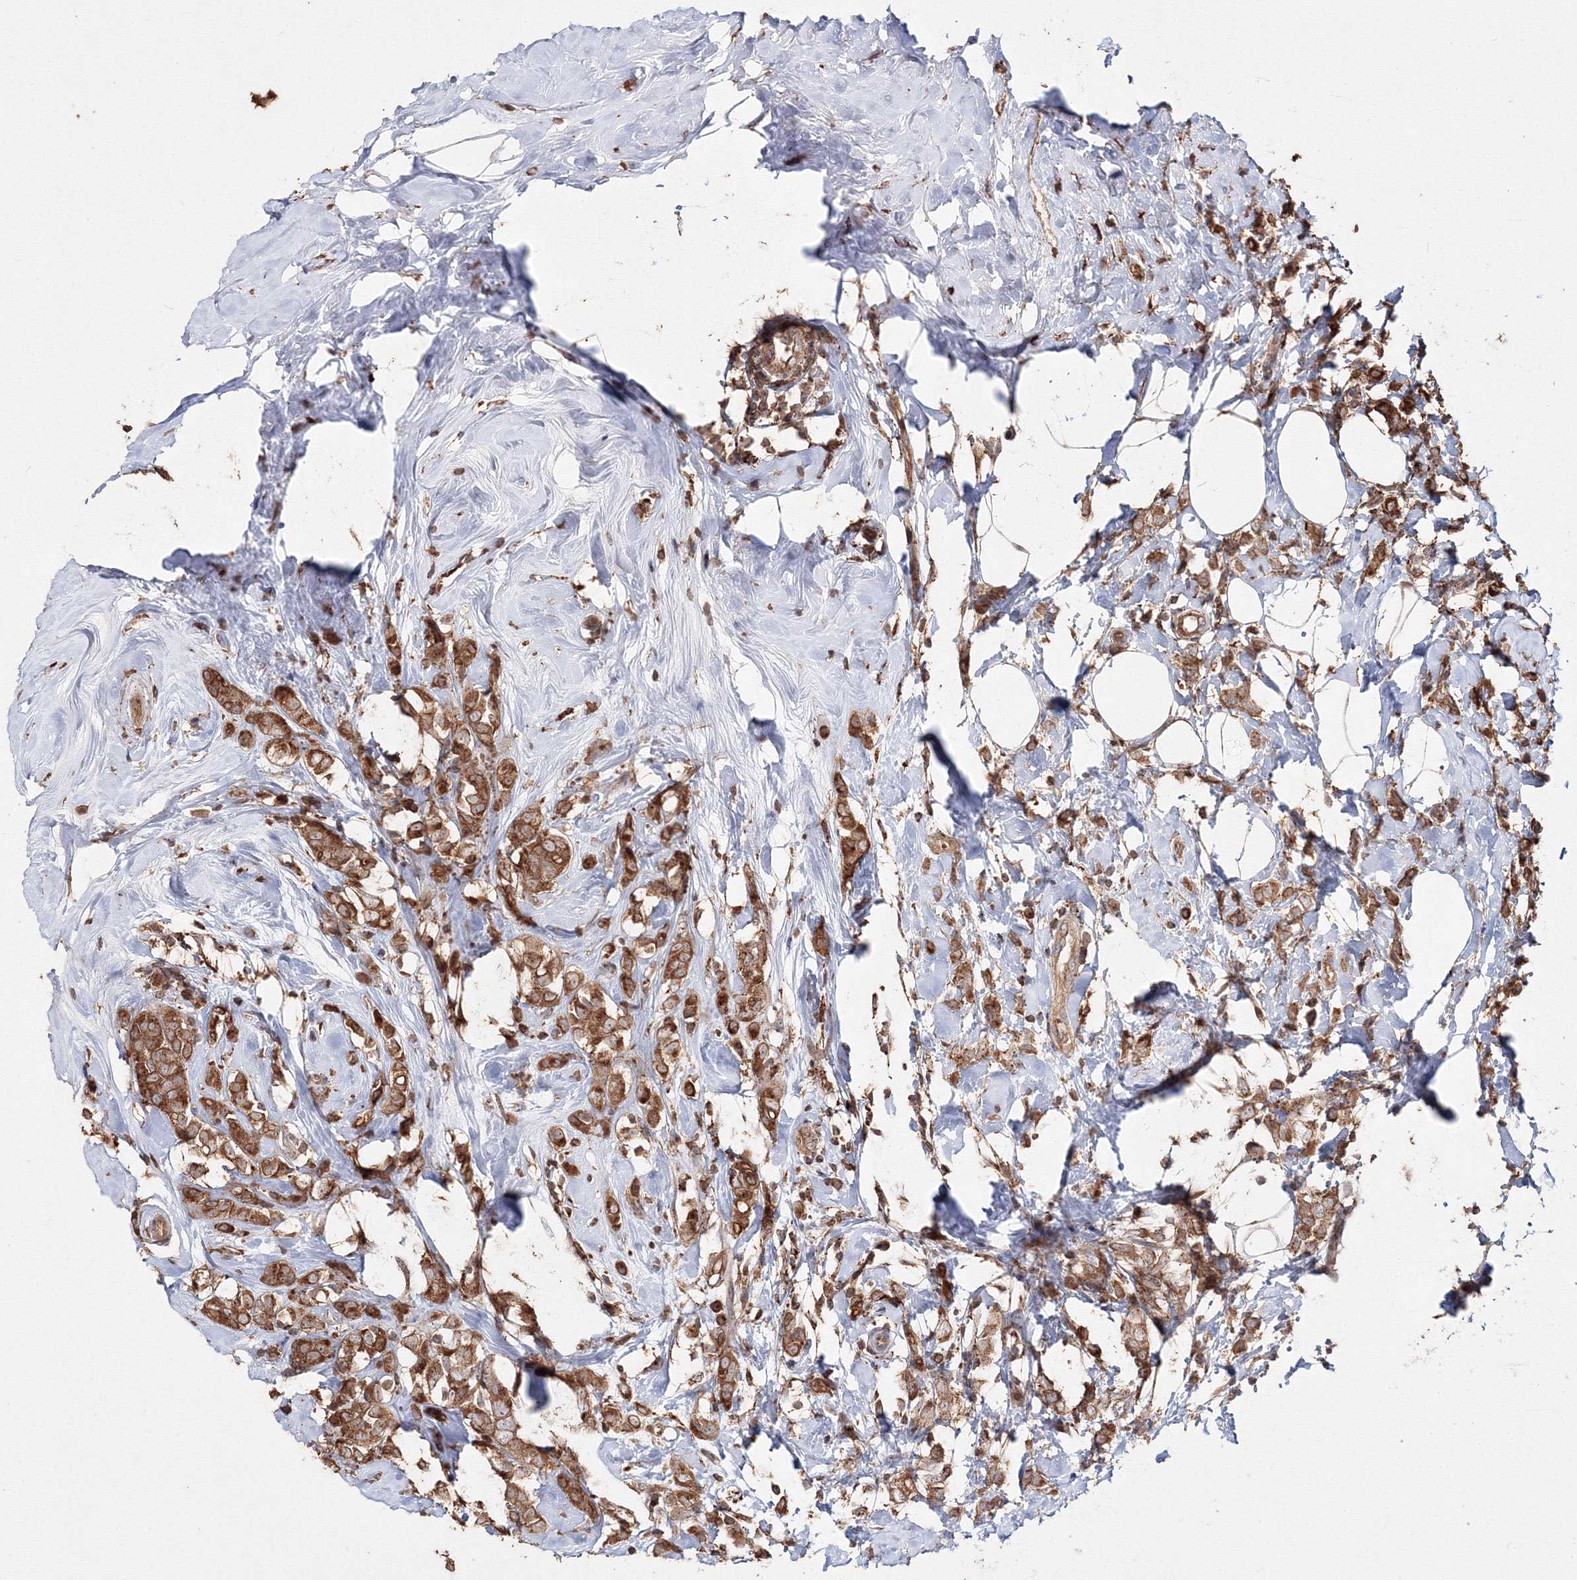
{"staining": {"intensity": "strong", "quantity": ">75%", "location": "cytoplasmic/membranous"}, "tissue": "breast cancer", "cell_type": "Tumor cells", "image_type": "cancer", "snomed": [{"axis": "morphology", "description": "Lobular carcinoma"}, {"axis": "topography", "description": "Breast"}], "caption": "Strong cytoplasmic/membranous expression for a protein is identified in about >75% of tumor cells of breast cancer using immunohistochemistry.", "gene": "DDO", "patient": {"sex": "female", "age": 47}}